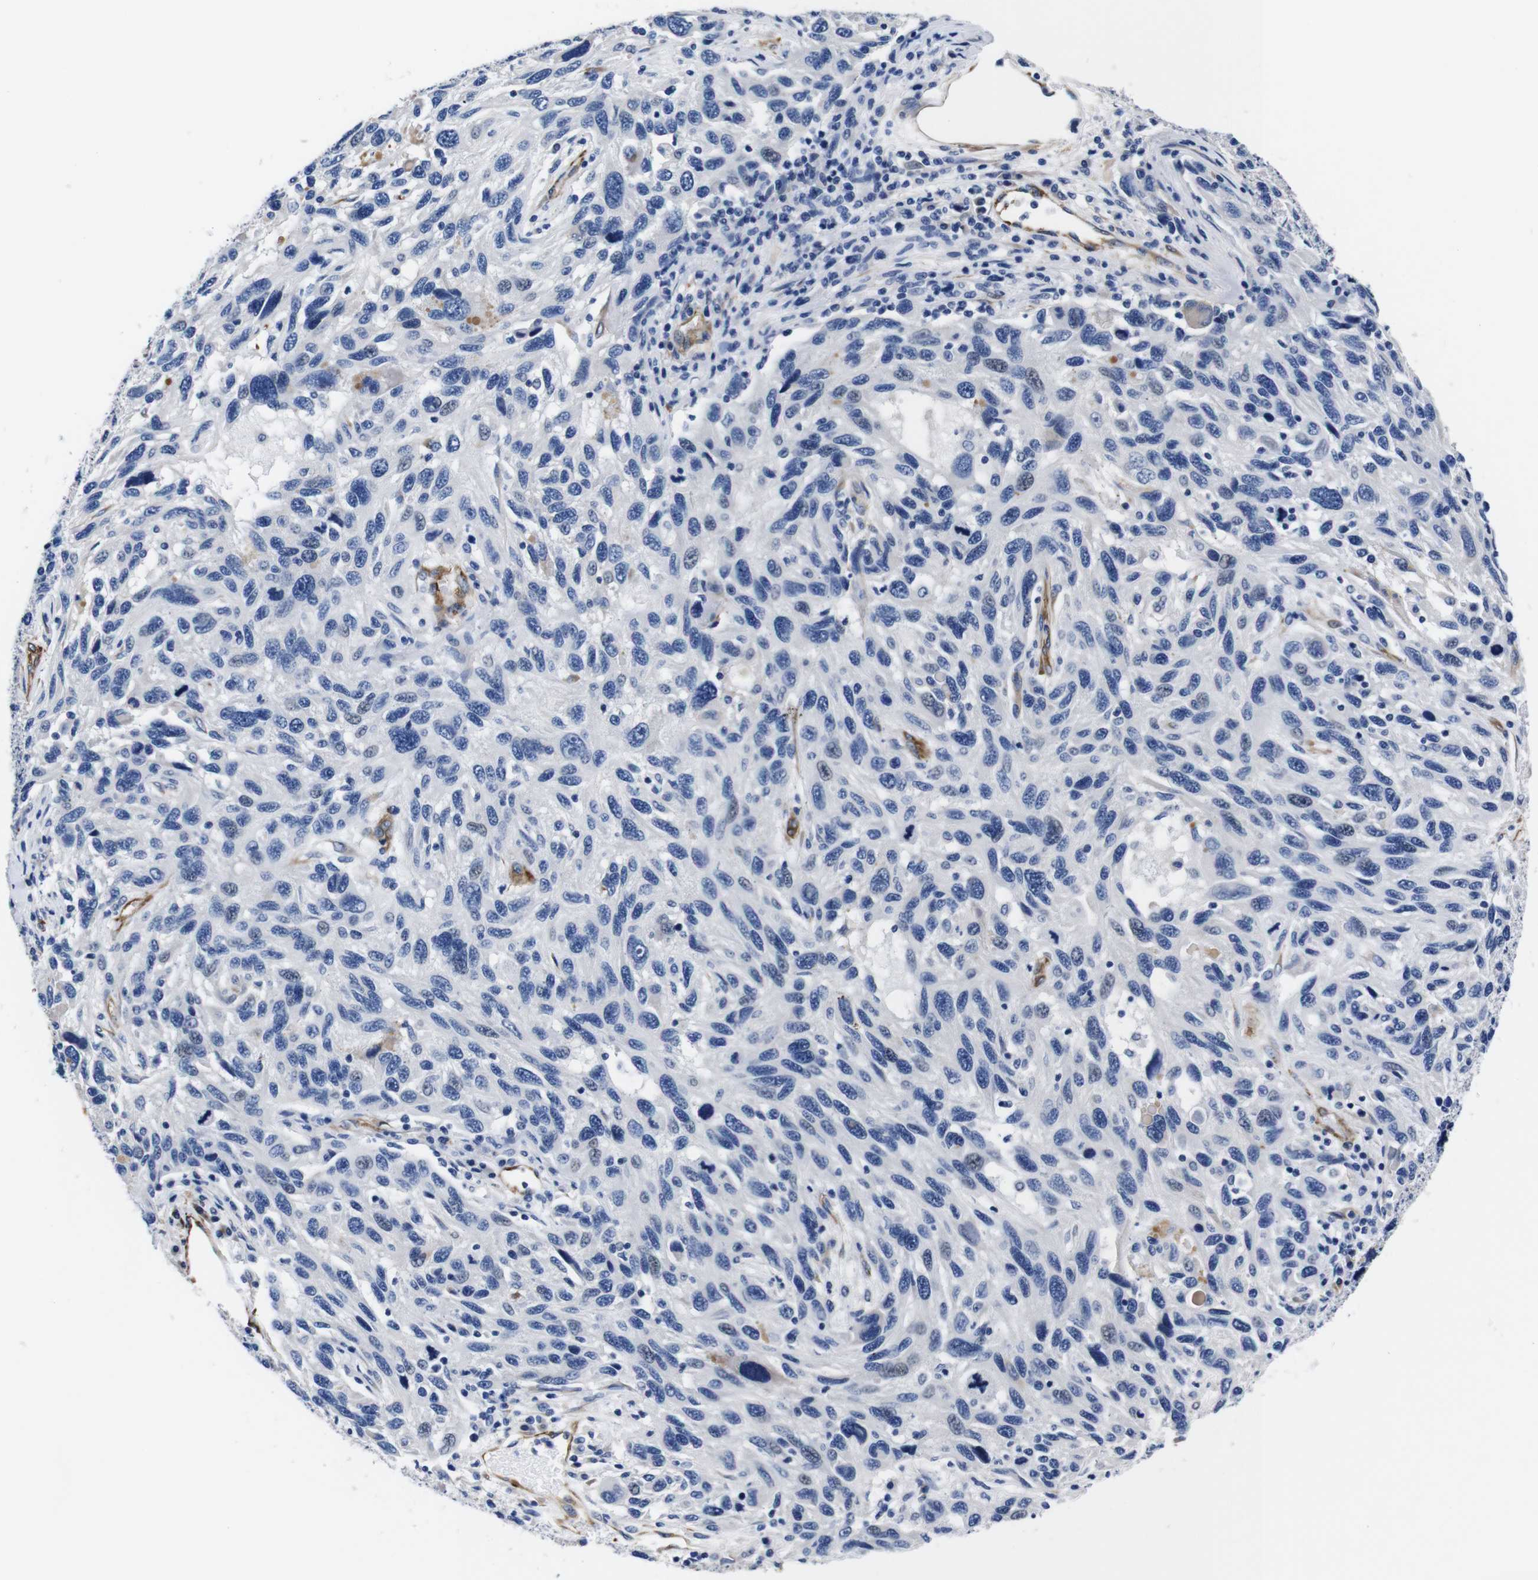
{"staining": {"intensity": "negative", "quantity": "none", "location": "none"}, "tissue": "melanoma", "cell_type": "Tumor cells", "image_type": "cancer", "snomed": [{"axis": "morphology", "description": "Malignant melanoma, NOS"}, {"axis": "topography", "description": "Skin"}], "caption": "Tumor cells show no significant protein staining in malignant melanoma. (DAB (3,3'-diaminobenzidine) IHC, high magnification).", "gene": "LRIG1", "patient": {"sex": "male", "age": 53}}